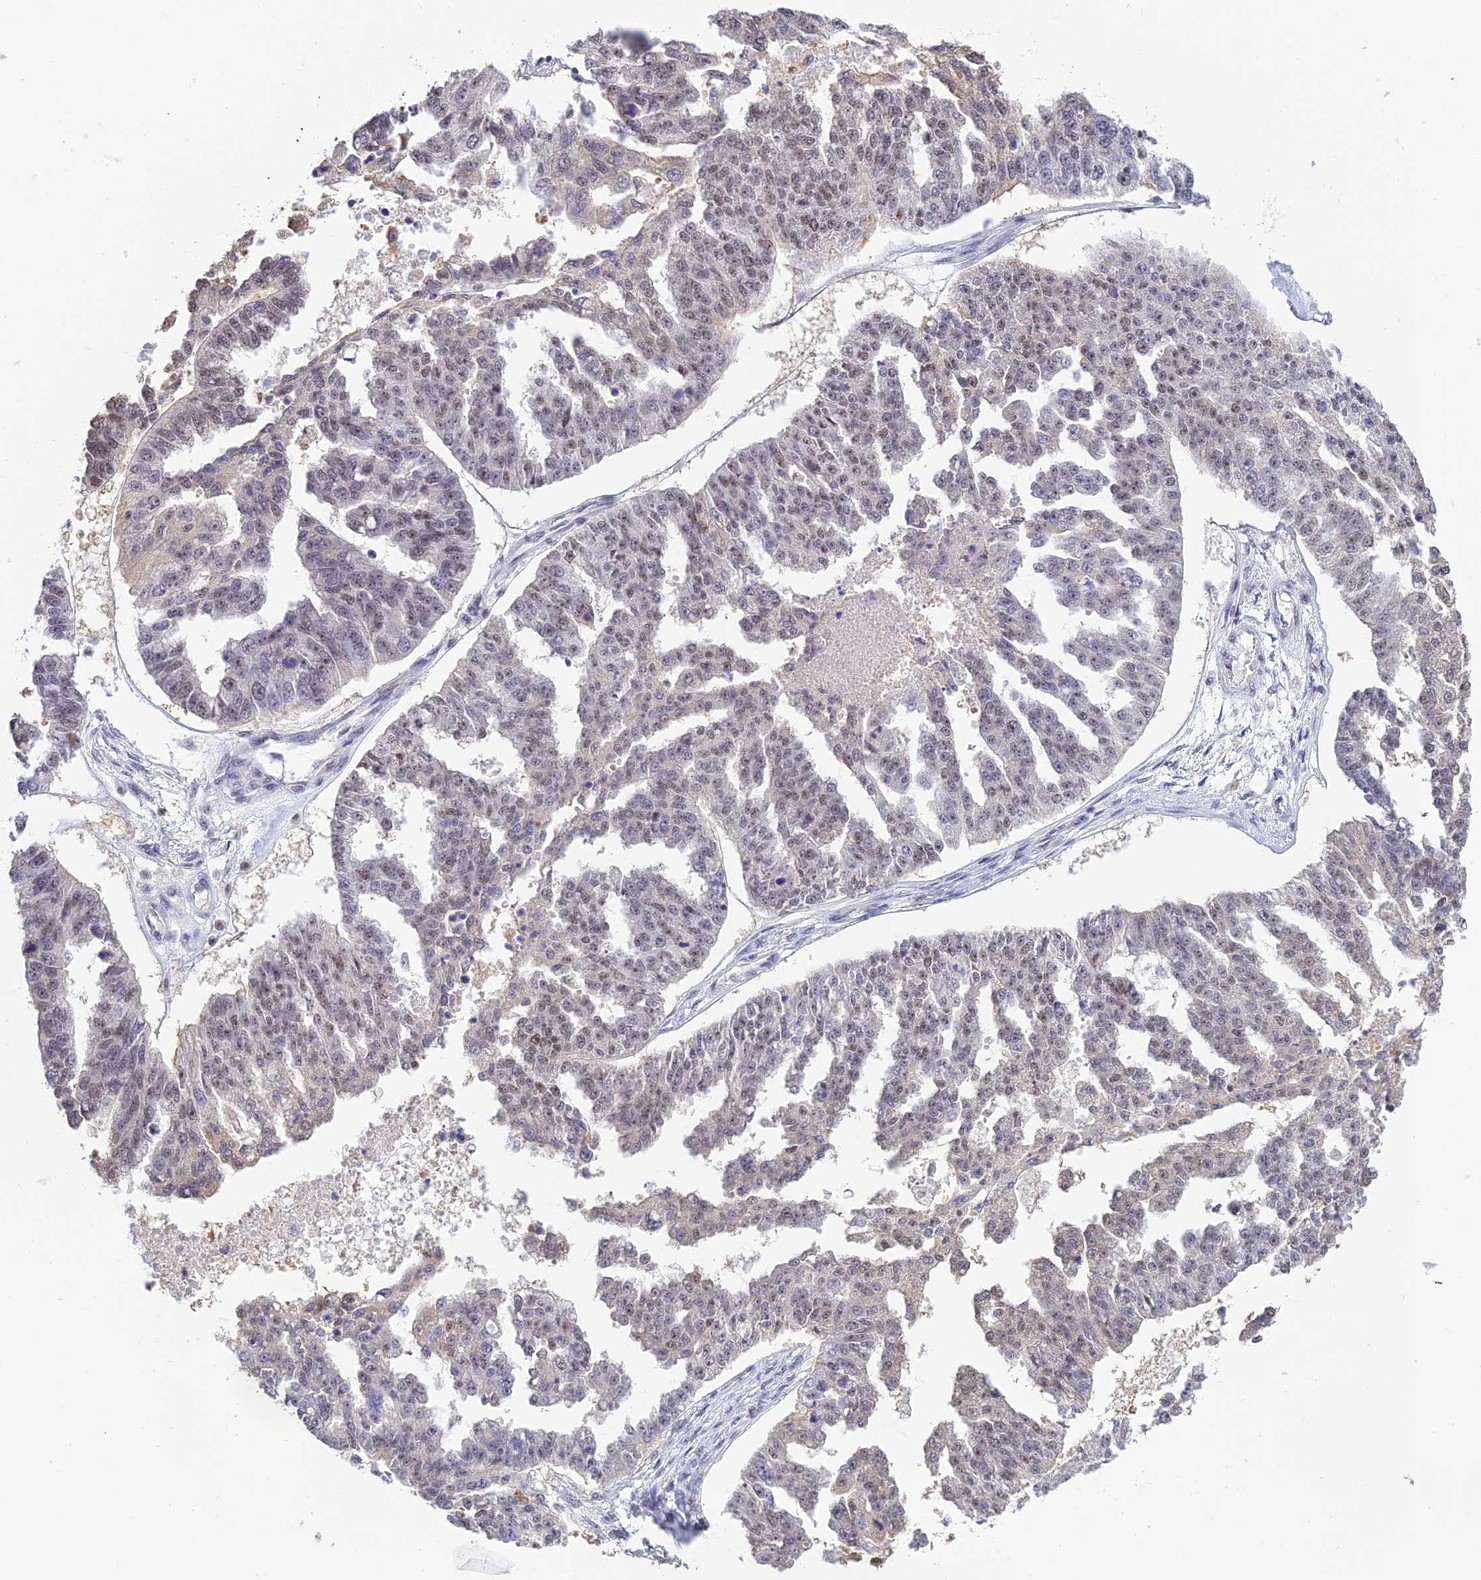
{"staining": {"intensity": "weak", "quantity": "<25%", "location": "nuclear"}, "tissue": "ovarian cancer", "cell_type": "Tumor cells", "image_type": "cancer", "snomed": [{"axis": "morphology", "description": "Cystadenocarcinoma, serous, NOS"}, {"axis": "topography", "description": "Ovary"}], "caption": "This histopathology image is of serous cystadenocarcinoma (ovarian) stained with IHC to label a protein in brown with the nuclei are counter-stained blue. There is no expression in tumor cells. (Stains: DAB (3,3'-diaminobenzidine) IHC with hematoxylin counter stain, Microscopy: brightfield microscopy at high magnification).", "gene": "THAP11", "patient": {"sex": "female", "age": 58}}